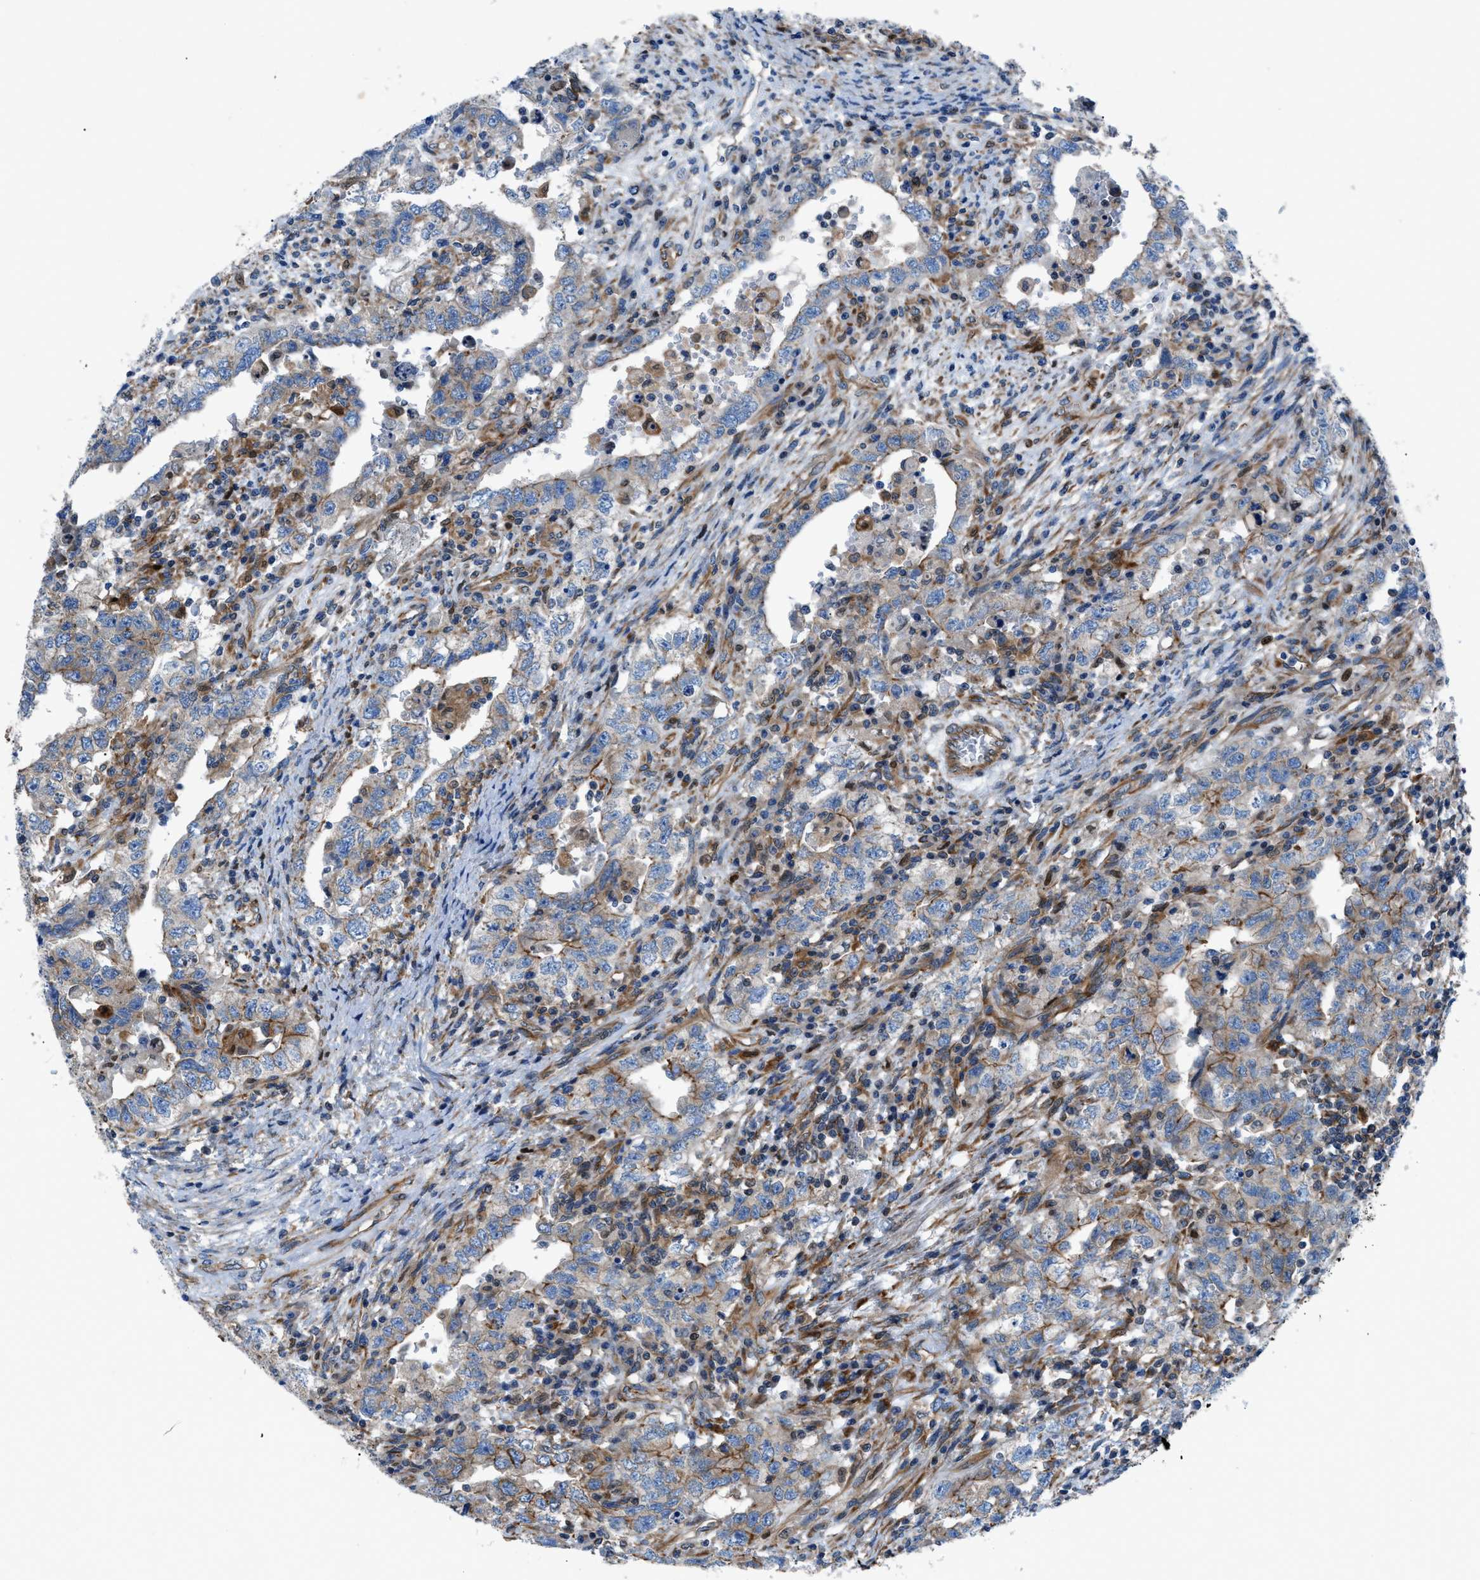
{"staining": {"intensity": "weak", "quantity": "25%-75%", "location": "cytoplasmic/membranous"}, "tissue": "testis cancer", "cell_type": "Tumor cells", "image_type": "cancer", "snomed": [{"axis": "morphology", "description": "Carcinoma, Embryonal, NOS"}, {"axis": "topography", "description": "Testis"}], "caption": "Protein staining demonstrates weak cytoplasmic/membranous positivity in approximately 25%-75% of tumor cells in testis embryonal carcinoma. (DAB IHC, brown staining for protein, blue staining for nuclei).", "gene": "DMAC1", "patient": {"sex": "male", "age": 26}}